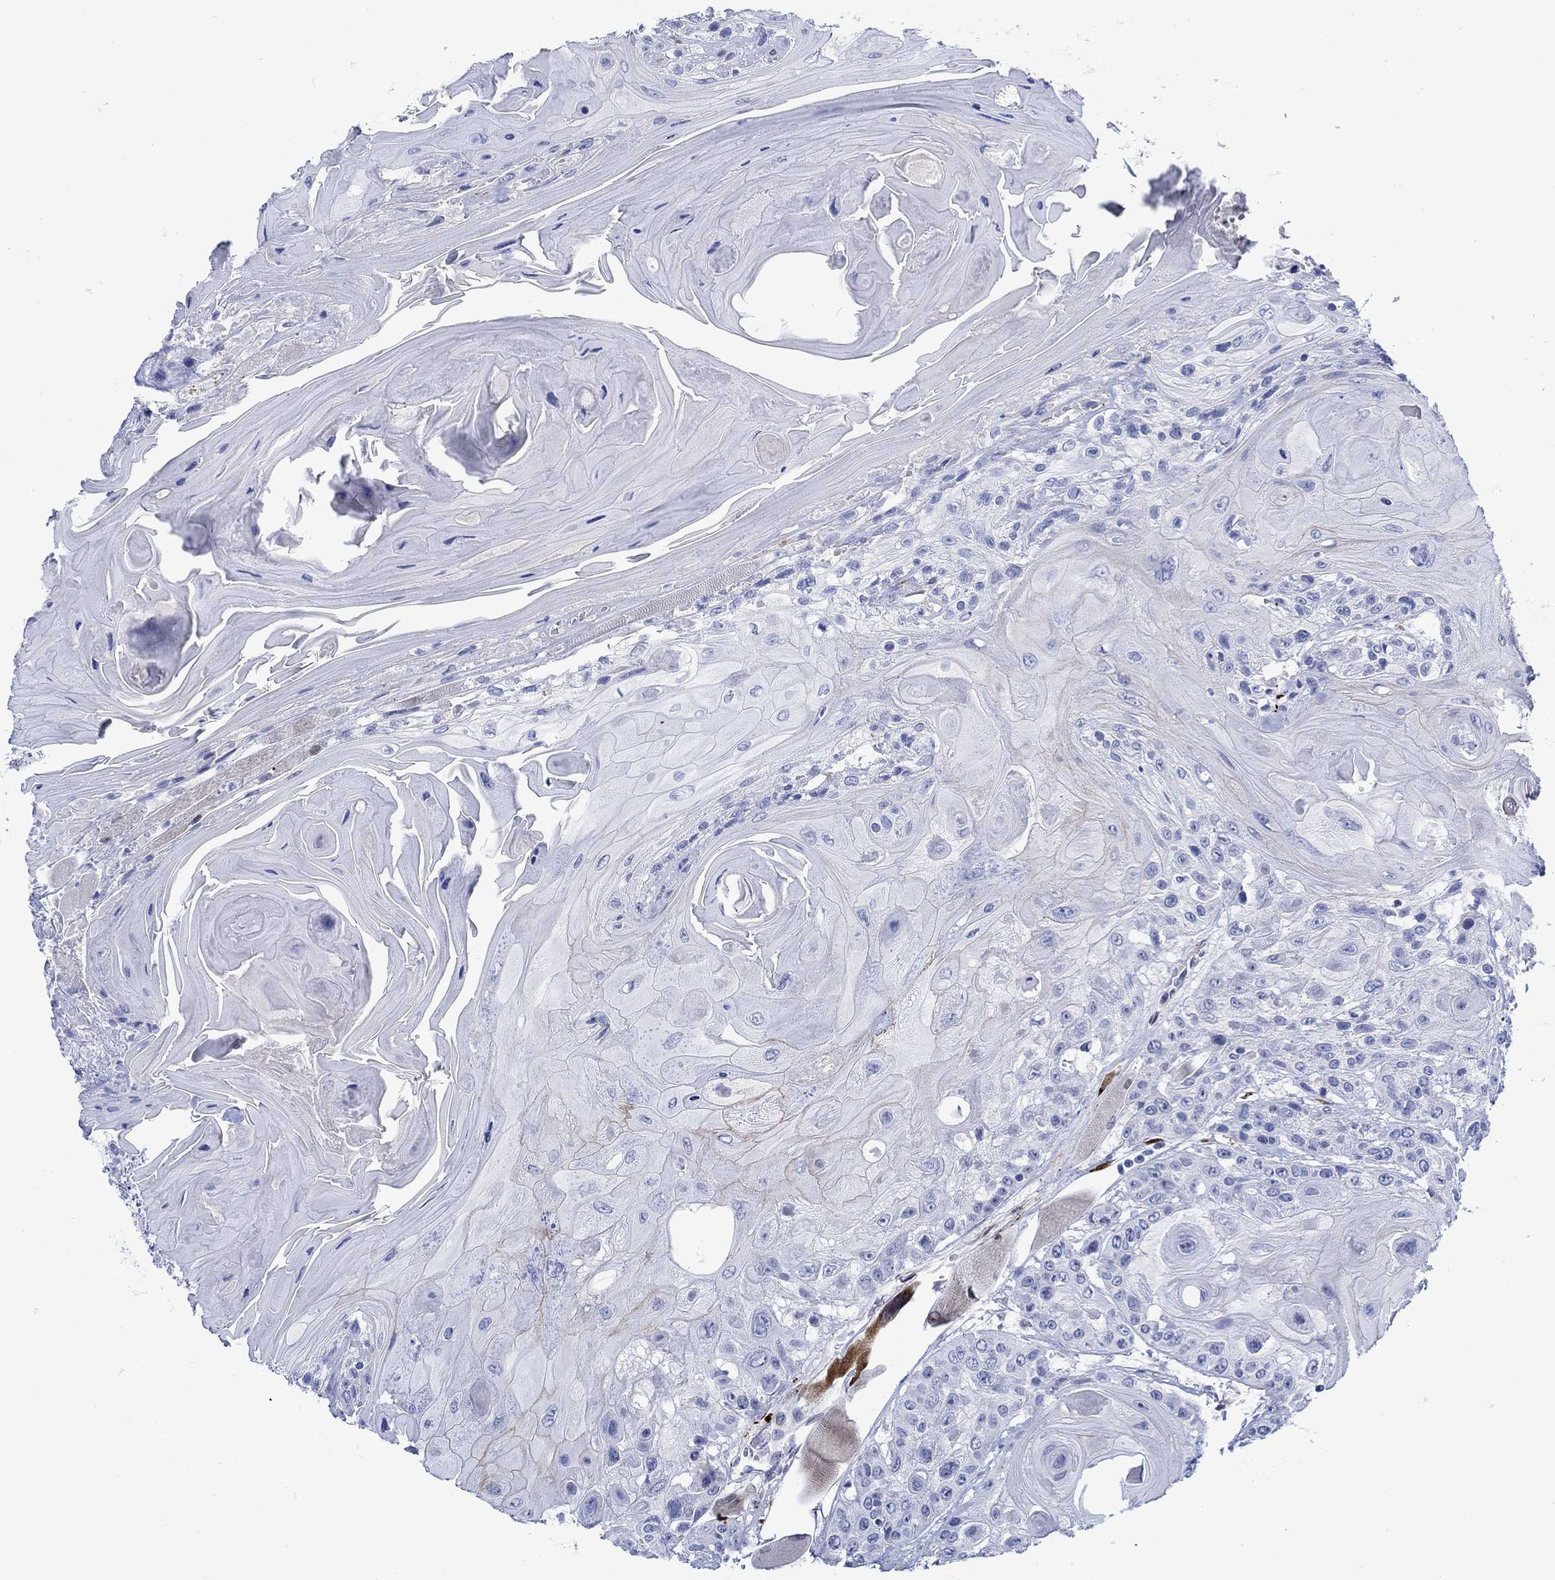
{"staining": {"intensity": "negative", "quantity": "none", "location": "none"}, "tissue": "head and neck cancer", "cell_type": "Tumor cells", "image_type": "cancer", "snomed": [{"axis": "morphology", "description": "Squamous cell carcinoma, NOS"}, {"axis": "topography", "description": "Head-Neck"}], "caption": "Histopathology image shows no protein positivity in tumor cells of head and neck cancer (squamous cell carcinoma) tissue.", "gene": "KSR2", "patient": {"sex": "female", "age": 59}}